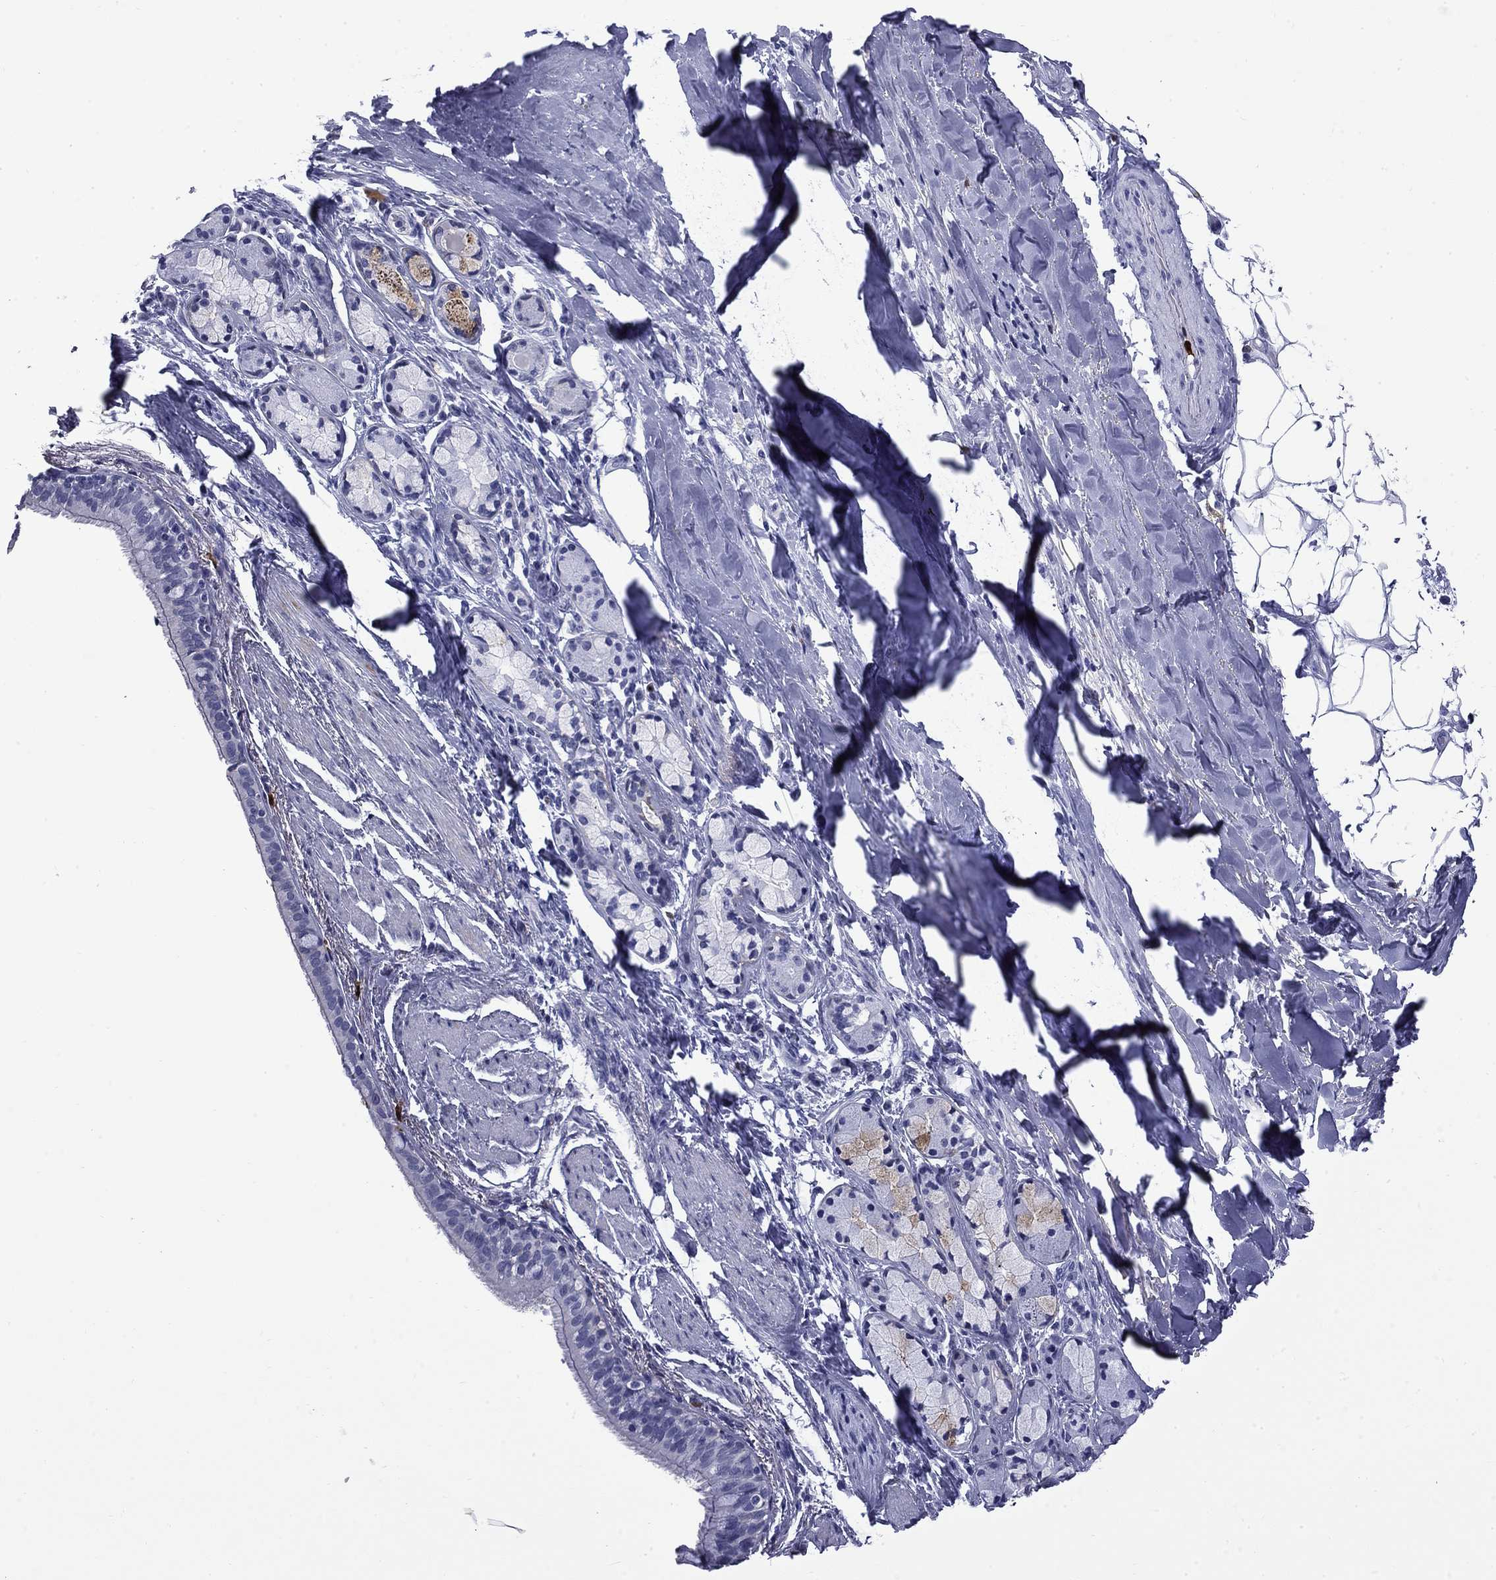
{"staining": {"intensity": "negative", "quantity": "none", "location": "none"}, "tissue": "bronchus", "cell_type": "Respiratory epithelial cells", "image_type": "normal", "snomed": [{"axis": "morphology", "description": "Normal tissue, NOS"}, {"axis": "morphology", "description": "Squamous cell carcinoma, NOS"}, {"axis": "topography", "description": "Bronchus"}, {"axis": "topography", "description": "Lung"}], "caption": "The histopathology image demonstrates no staining of respiratory epithelial cells in benign bronchus. (Stains: DAB (3,3'-diaminobenzidine) immunohistochemistry with hematoxylin counter stain, Microscopy: brightfield microscopy at high magnification).", "gene": "TRIM29", "patient": {"sex": "male", "age": 69}}